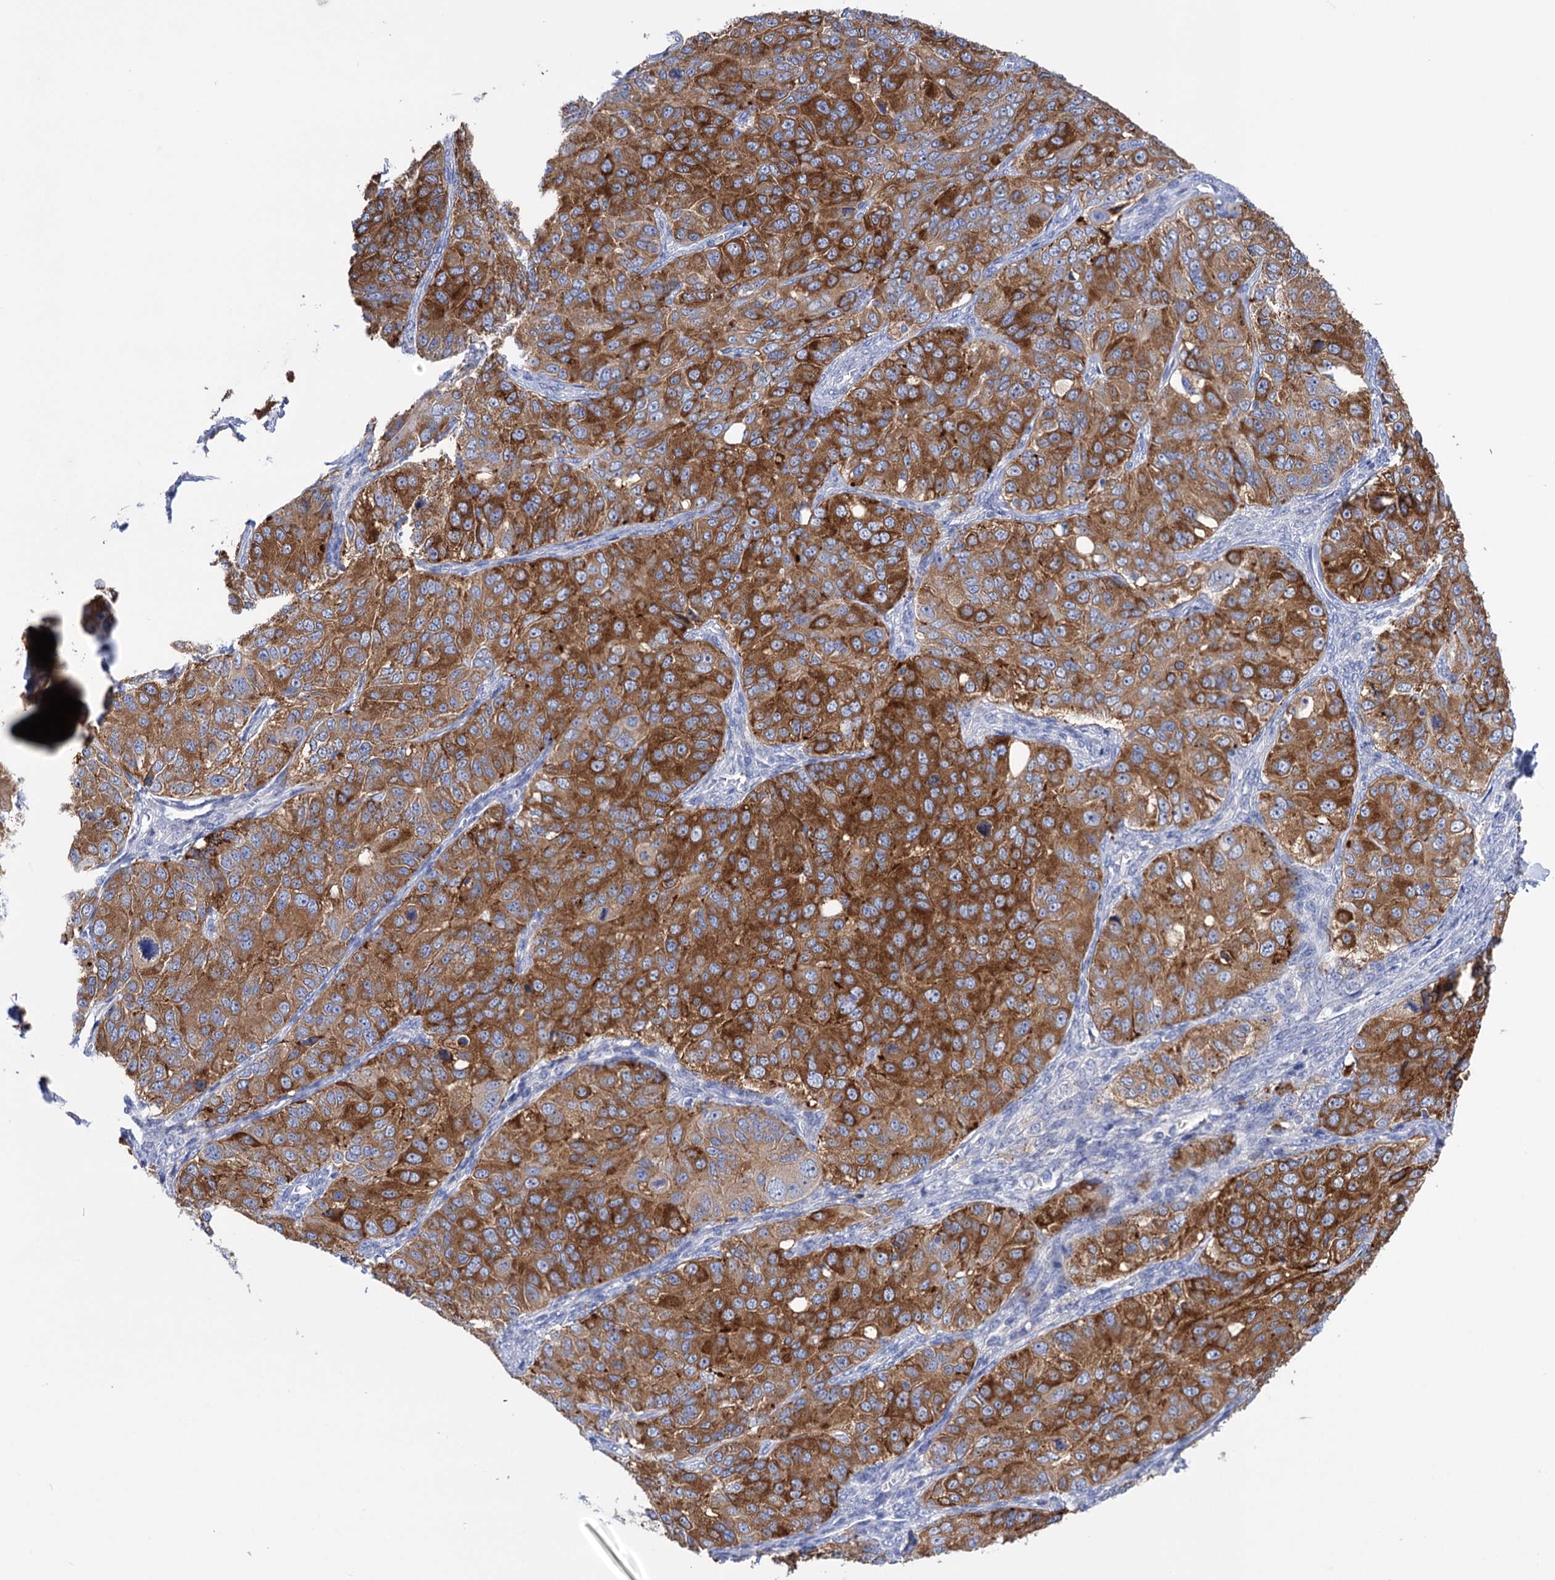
{"staining": {"intensity": "strong", "quantity": ">75%", "location": "cytoplasmic/membranous"}, "tissue": "ovarian cancer", "cell_type": "Tumor cells", "image_type": "cancer", "snomed": [{"axis": "morphology", "description": "Carcinoma, endometroid"}, {"axis": "topography", "description": "Ovary"}], "caption": "A brown stain highlights strong cytoplasmic/membranous staining of a protein in endometroid carcinoma (ovarian) tumor cells.", "gene": "BBS4", "patient": {"sex": "female", "age": 51}}